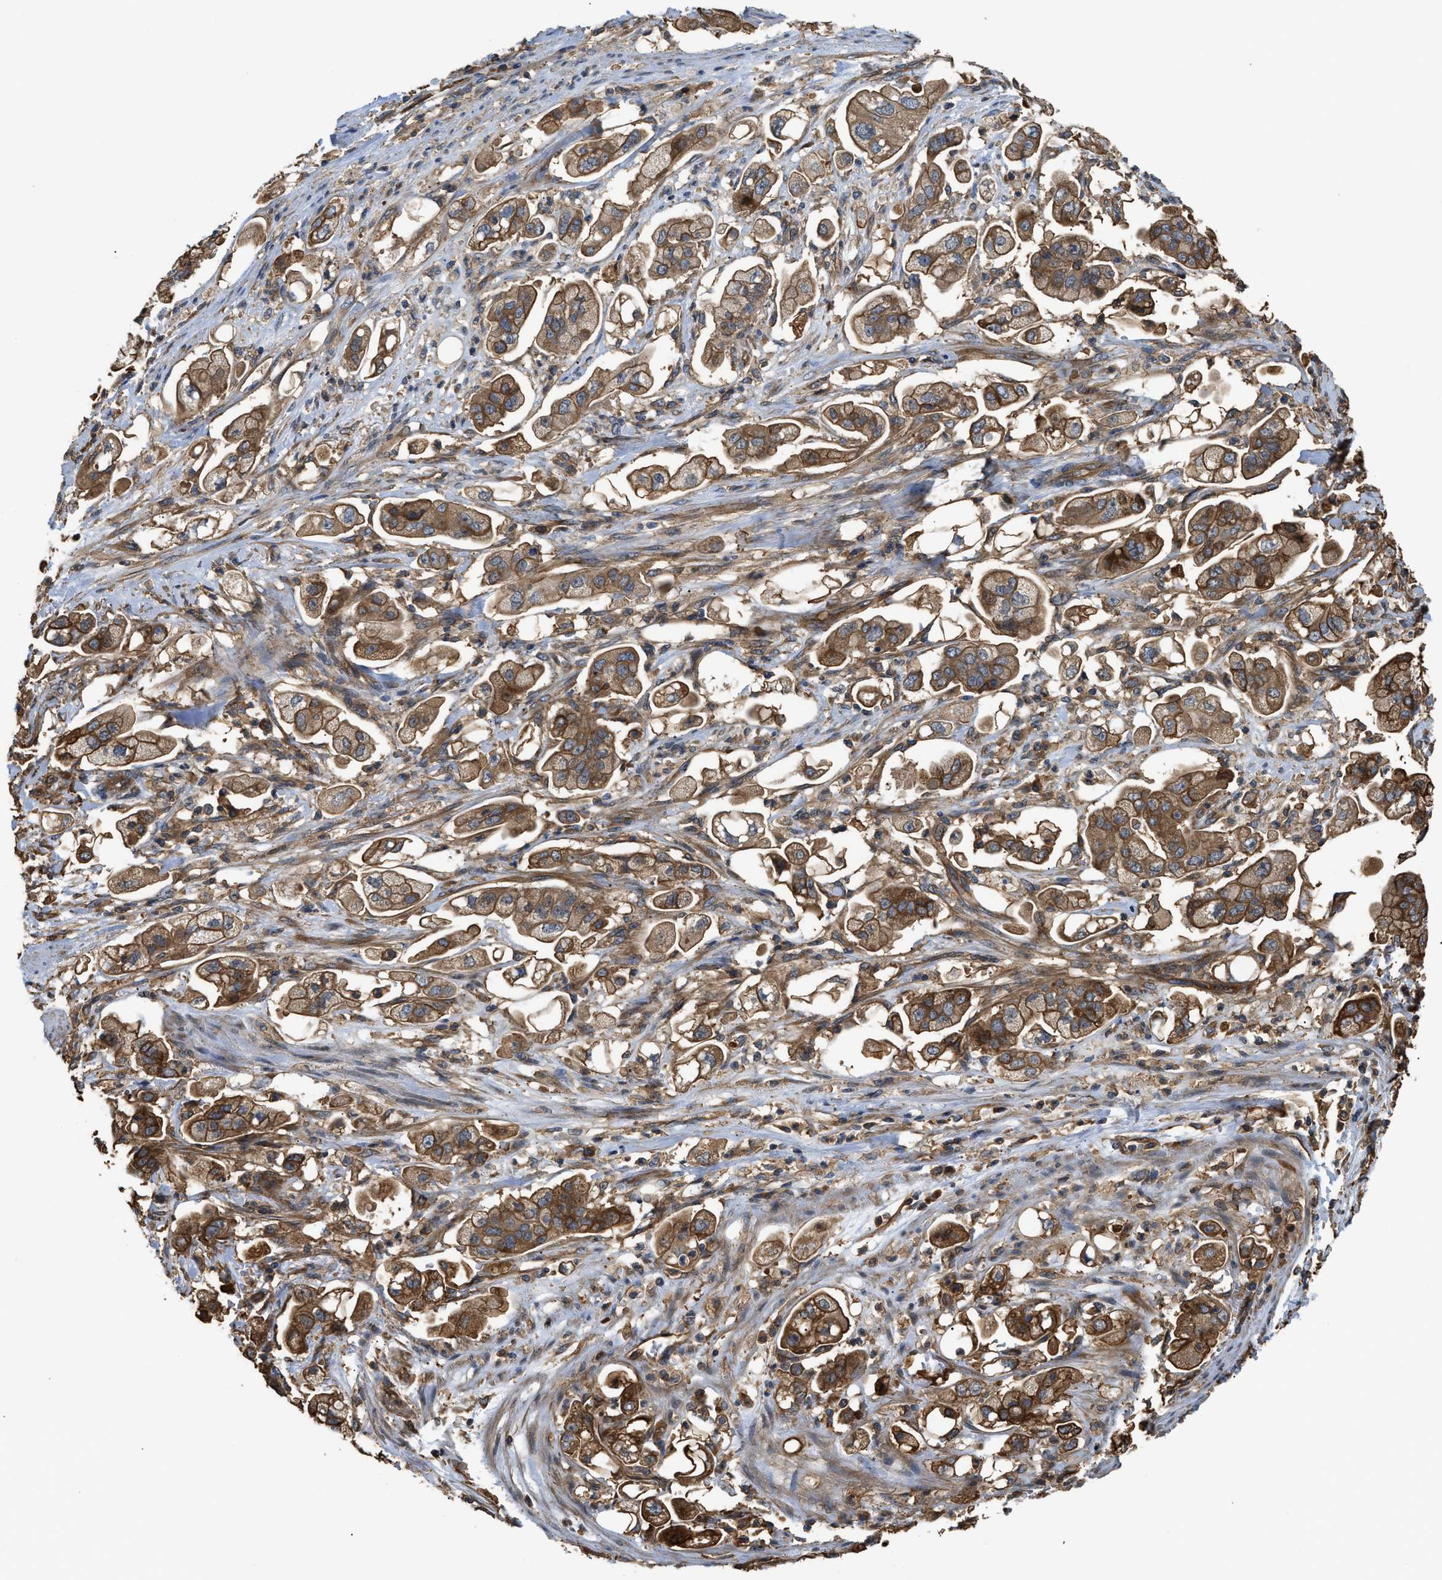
{"staining": {"intensity": "strong", "quantity": ">75%", "location": "cytoplasmic/membranous"}, "tissue": "stomach cancer", "cell_type": "Tumor cells", "image_type": "cancer", "snomed": [{"axis": "morphology", "description": "Adenocarcinoma, NOS"}, {"axis": "topography", "description": "Stomach"}], "caption": "Stomach adenocarcinoma tissue displays strong cytoplasmic/membranous positivity in about >75% of tumor cells, visualized by immunohistochemistry.", "gene": "DDHD2", "patient": {"sex": "male", "age": 62}}